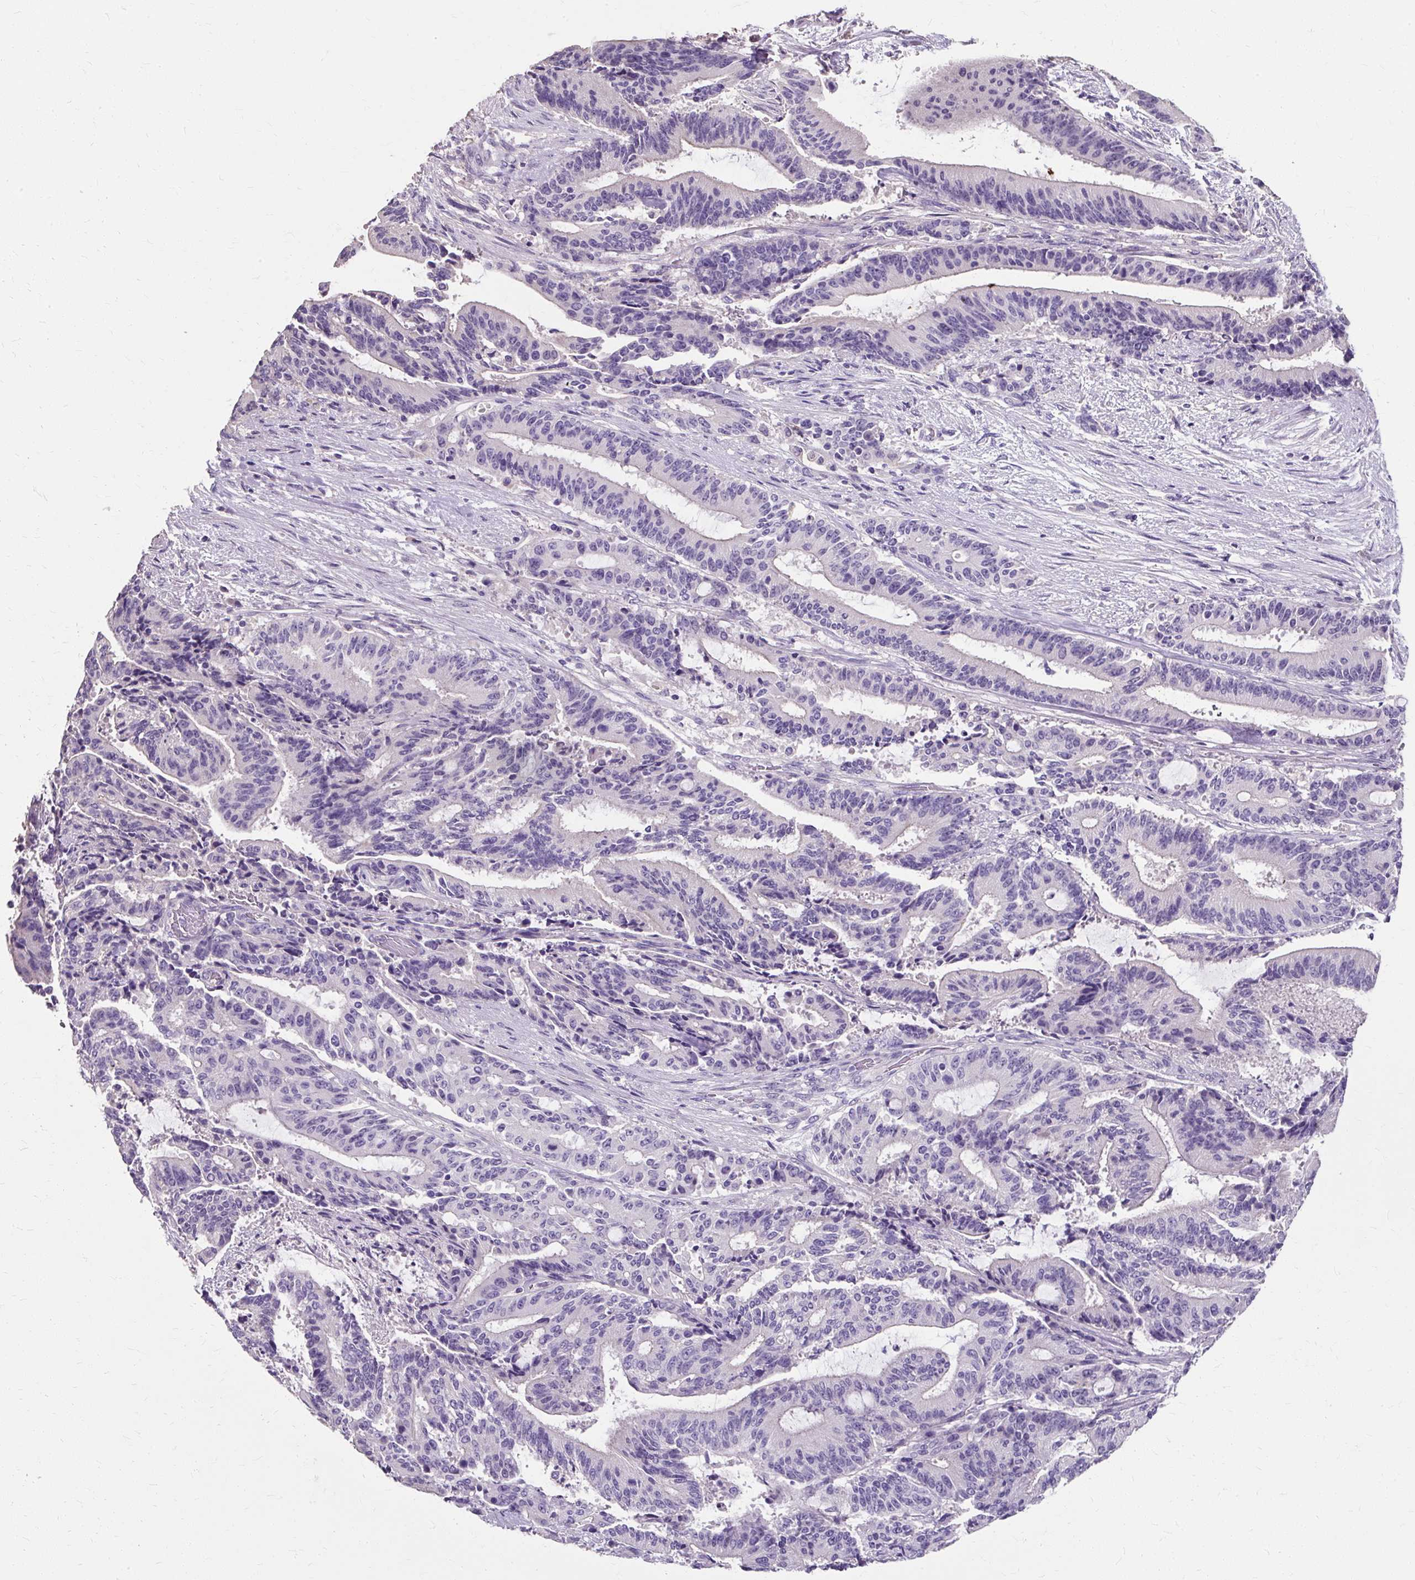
{"staining": {"intensity": "negative", "quantity": "none", "location": "none"}, "tissue": "liver cancer", "cell_type": "Tumor cells", "image_type": "cancer", "snomed": [{"axis": "morphology", "description": "Normal tissue, NOS"}, {"axis": "morphology", "description": "Cholangiocarcinoma"}, {"axis": "topography", "description": "Liver"}, {"axis": "topography", "description": "Peripheral nerve tissue"}], "caption": "Immunohistochemistry micrograph of neoplastic tissue: cholangiocarcinoma (liver) stained with DAB (3,3'-diaminobenzidine) displays no significant protein positivity in tumor cells. (Stains: DAB immunohistochemistry with hematoxylin counter stain, Microscopy: brightfield microscopy at high magnification).", "gene": "KLHL24", "patient": {"sex": "female", "age": 73}}